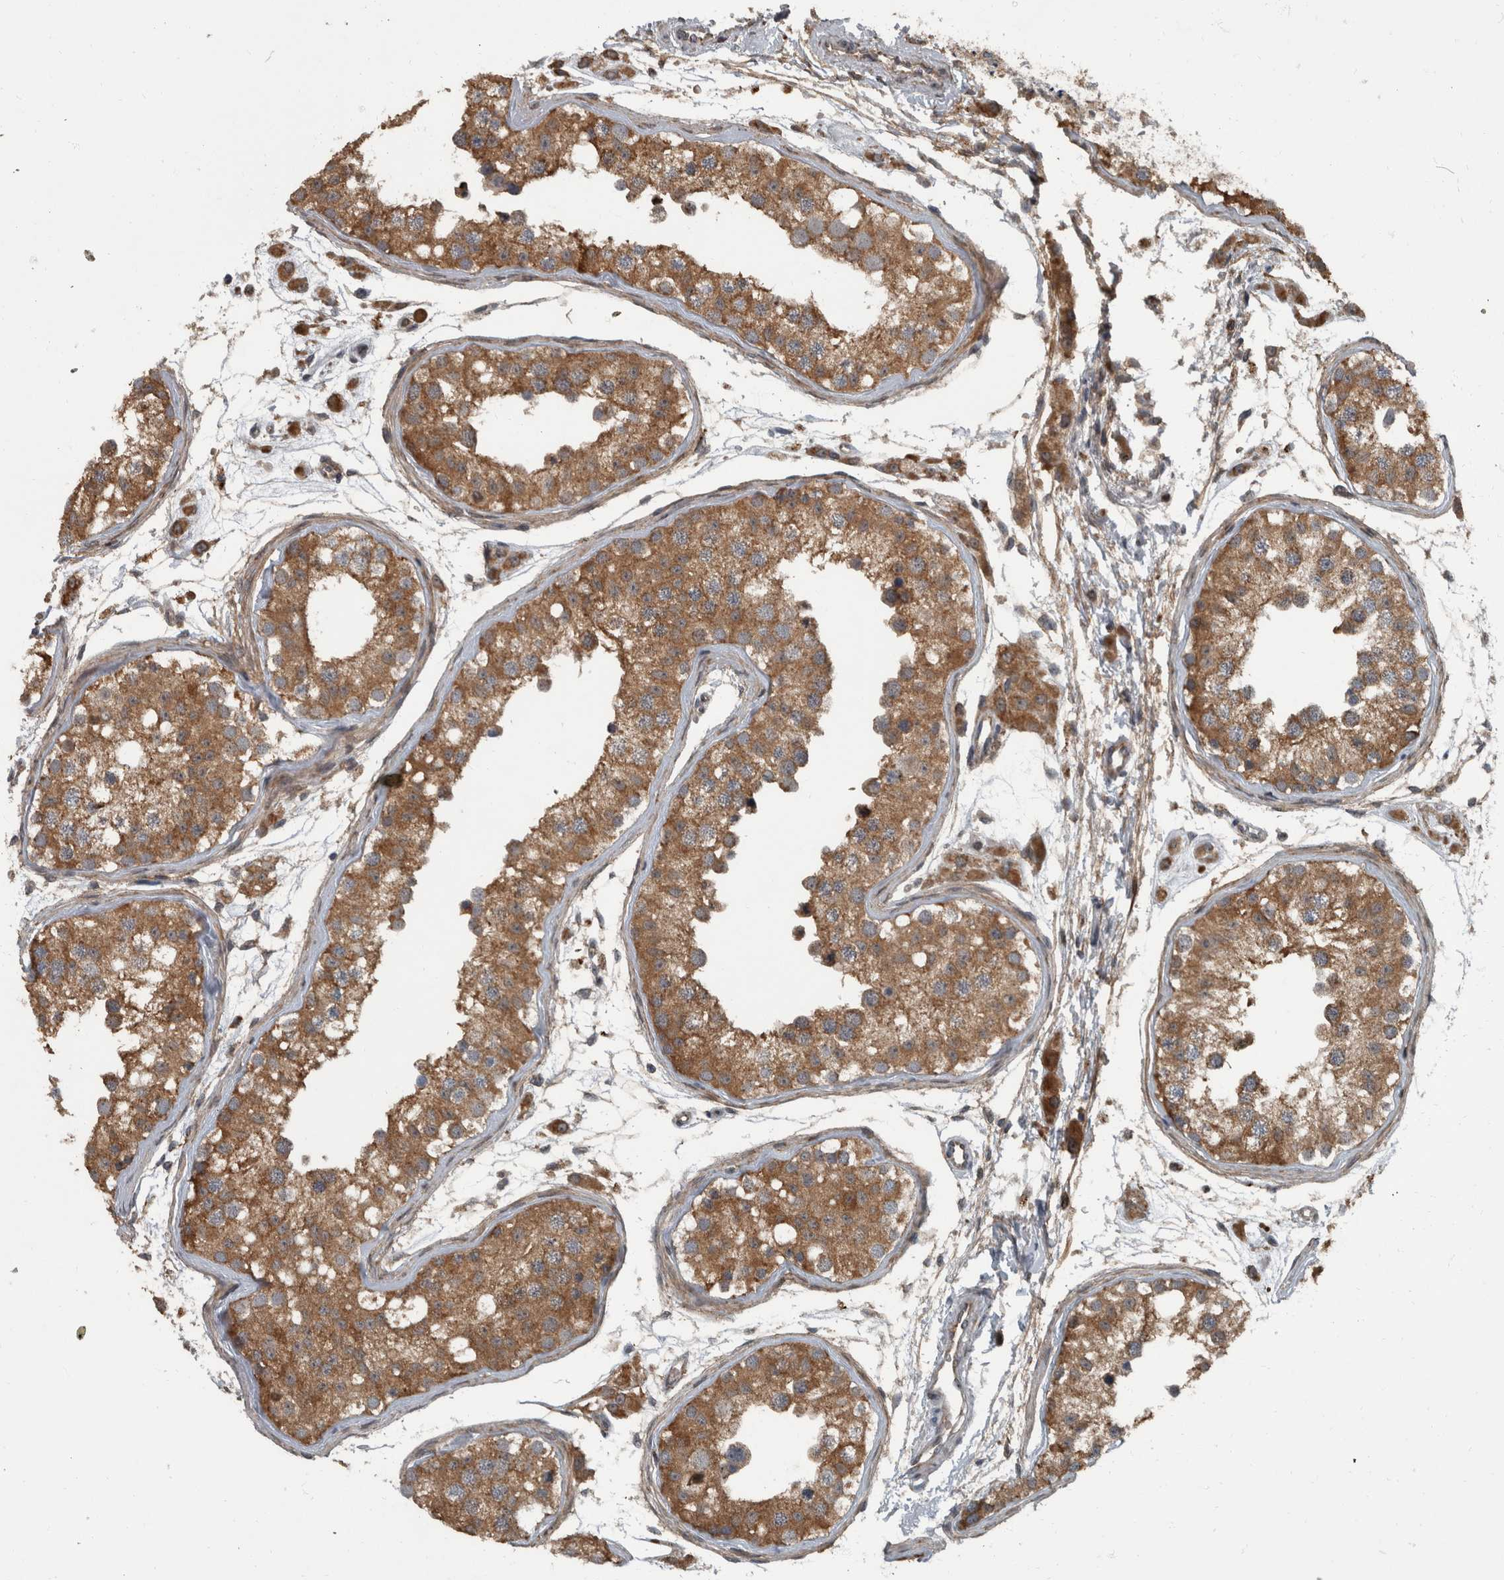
{"staining": {"intensity": "moderate", "quantity": ">75%", "location": "cytoplasmic/membranous"}, "tissue": "testis", "cell_type": "Cells in seminiferous ducts", "image_type": "normal", "snomed": [{"axis": "morphology", "description": "Normal tissue, NOS"}, {"axis": "morphology", "description": "Adenocarcinoma, metastatic, NOS"}, {"axis": "topography", "description": "Testis"}], "caption": "High-power microscopy captured an immunohistochemistry micrograph of unremarkable testis, revealing moderate cytoplasmic/membranous positivity in approximately >75% of cells in seminiferous ducts.", "gene": "RABGGTB", "patient": {"sex": "male", "age": 26}}